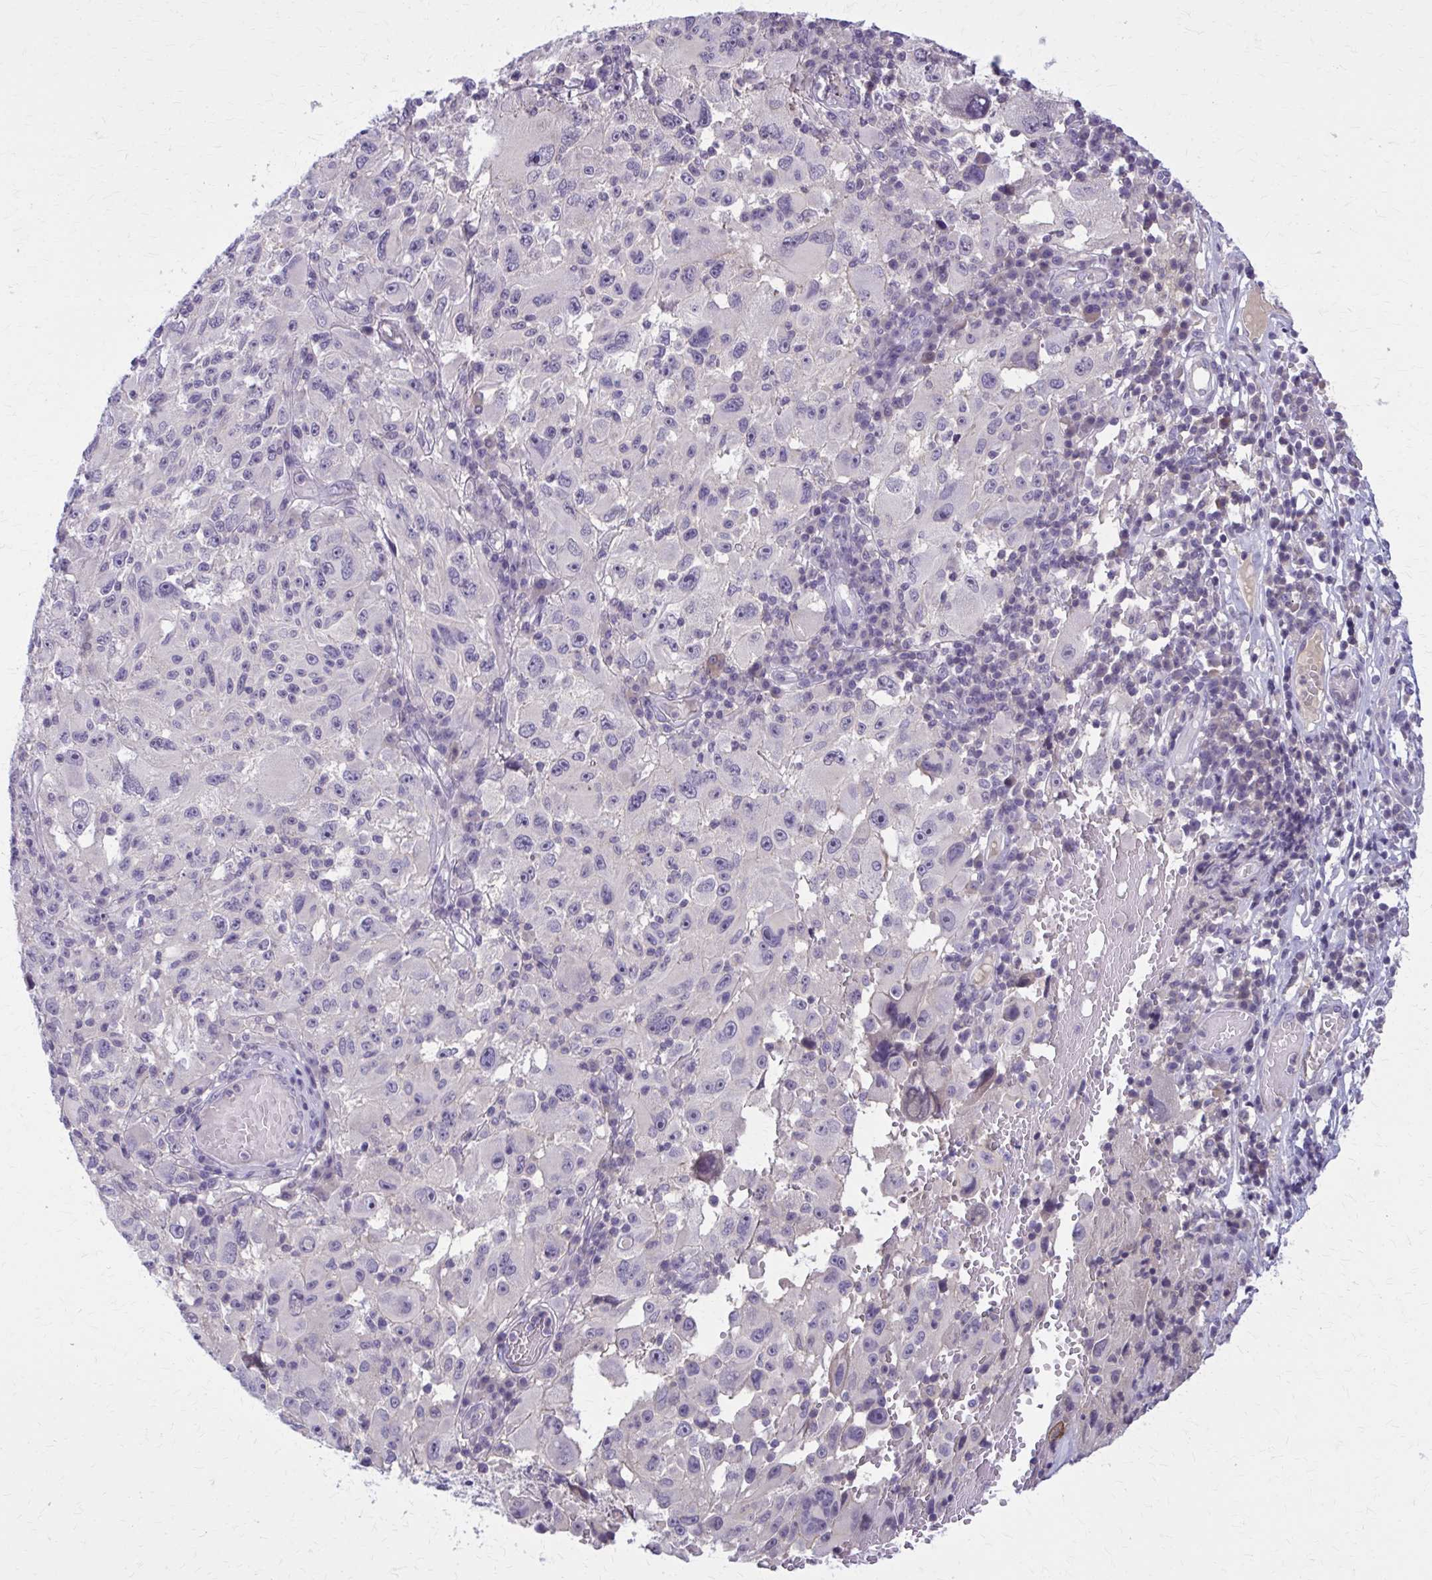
{"staining": {"intensity": "negative", "quantity": "none", "location": "none"}, "tissue": "melanoma", "cell_type": "Tumor cells", "image_type": "cancer", "snomed": [{"axis": "morphology", "description": "Malignant melanoma, NOS"}, {"axis": "topography", "description": "Skin"}], "caption": "Malignant melanoma stained for a protein using immunohistochemistry demonstrates no expression tumor cells.", "gene": "OR4A47", "patient": {"sex": "female", "age": 71}}